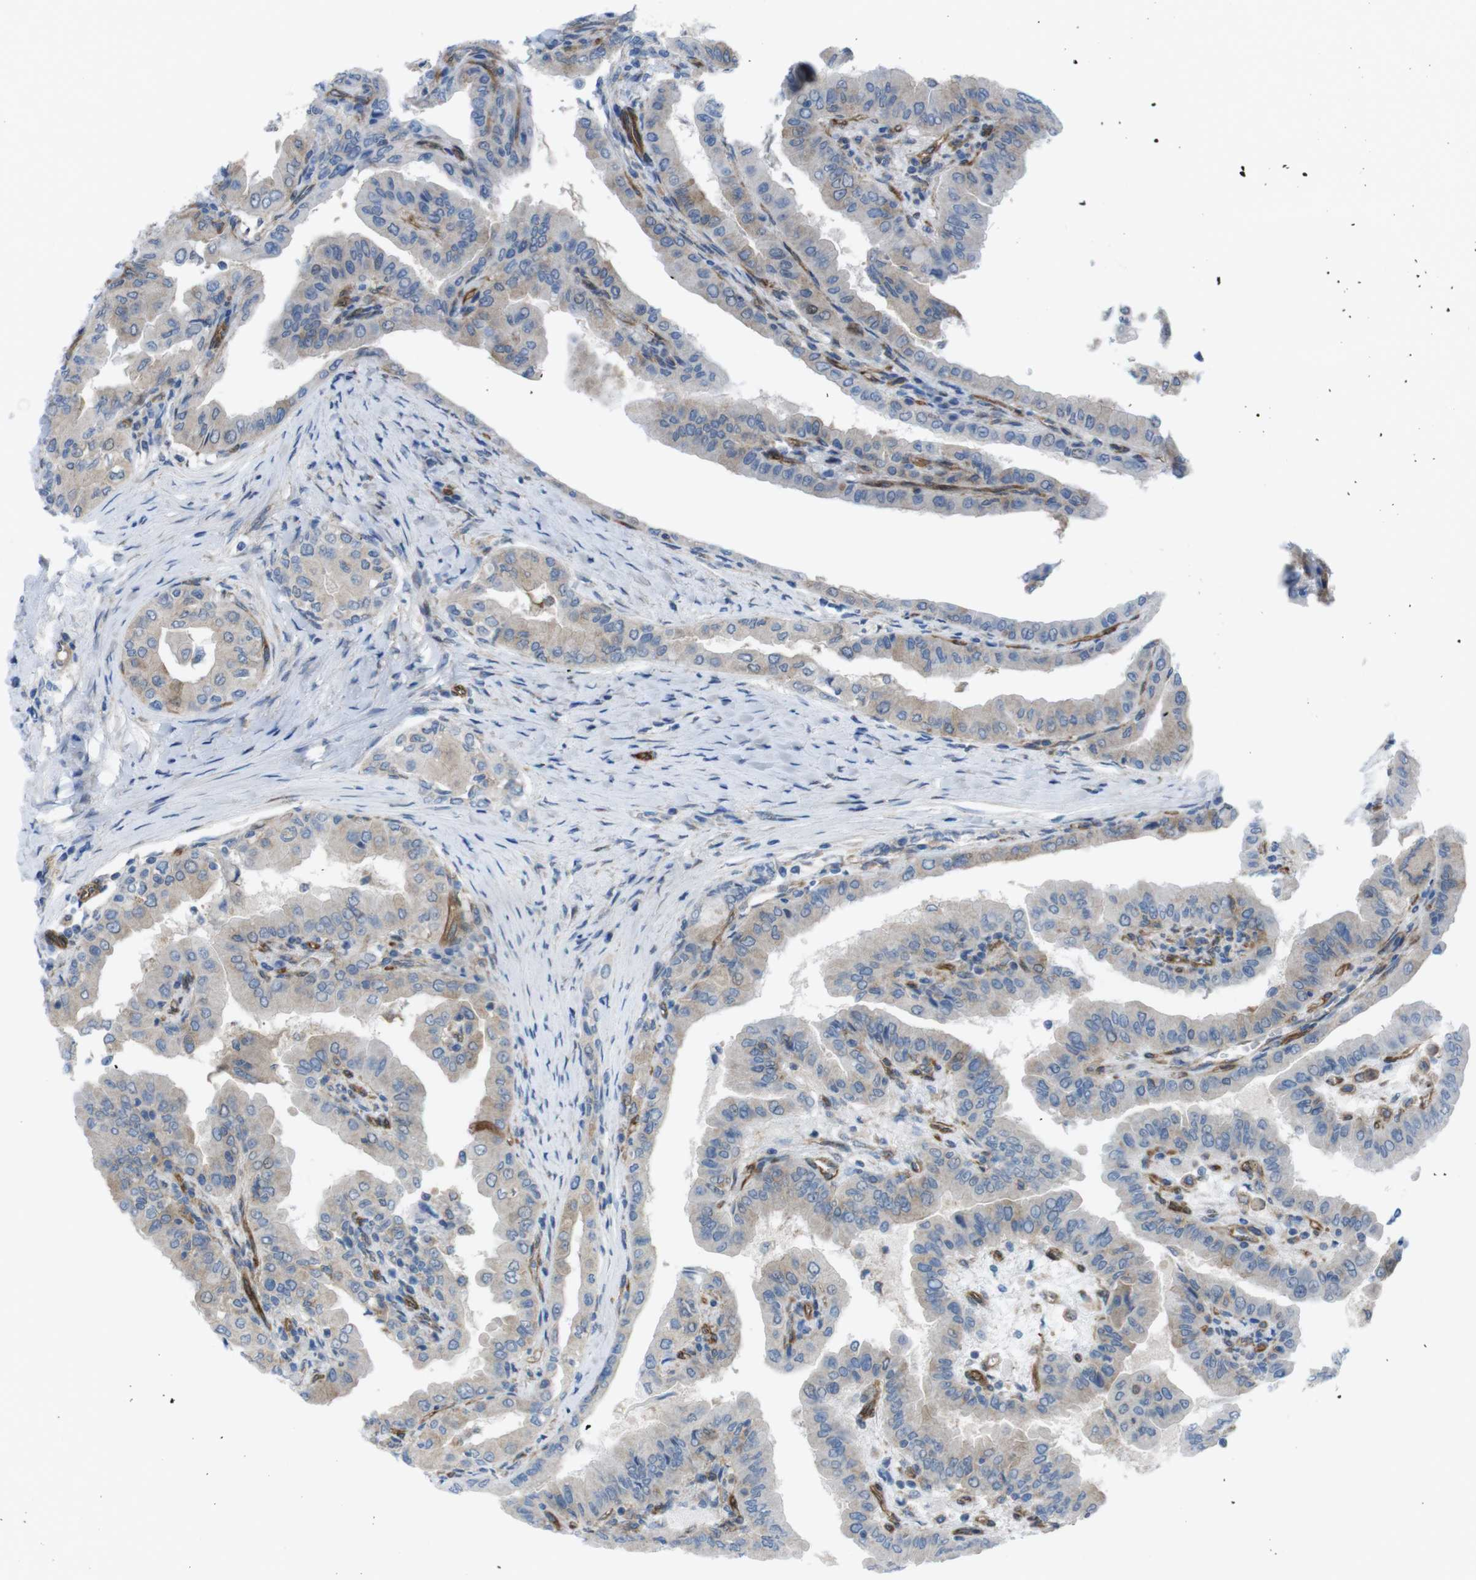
{"staining": {"intensity": "weak", "quantity": ">75%", "location": "cytoplasmic/membranous"}, "tissue": "thyroid cancer", "cell_type": "Tumor cells", "image_type": "cancer", "snomed": [{"axis": "morphology", "description": "Papillary adenocarcinoma, NOS"}, {"axis": "topography", "description": "Thyroid gland"}], "caption": "IHC (DAB (3,3'-diaminobenzidine)) staining of human papillary adenocarcinoma (thyroid) exhibits weak cytoplasmic/membranous protein staining in about >75% of tumor cells.", "gene": "DIAPH2", "patient": {"sex": "male", "age": 33}}